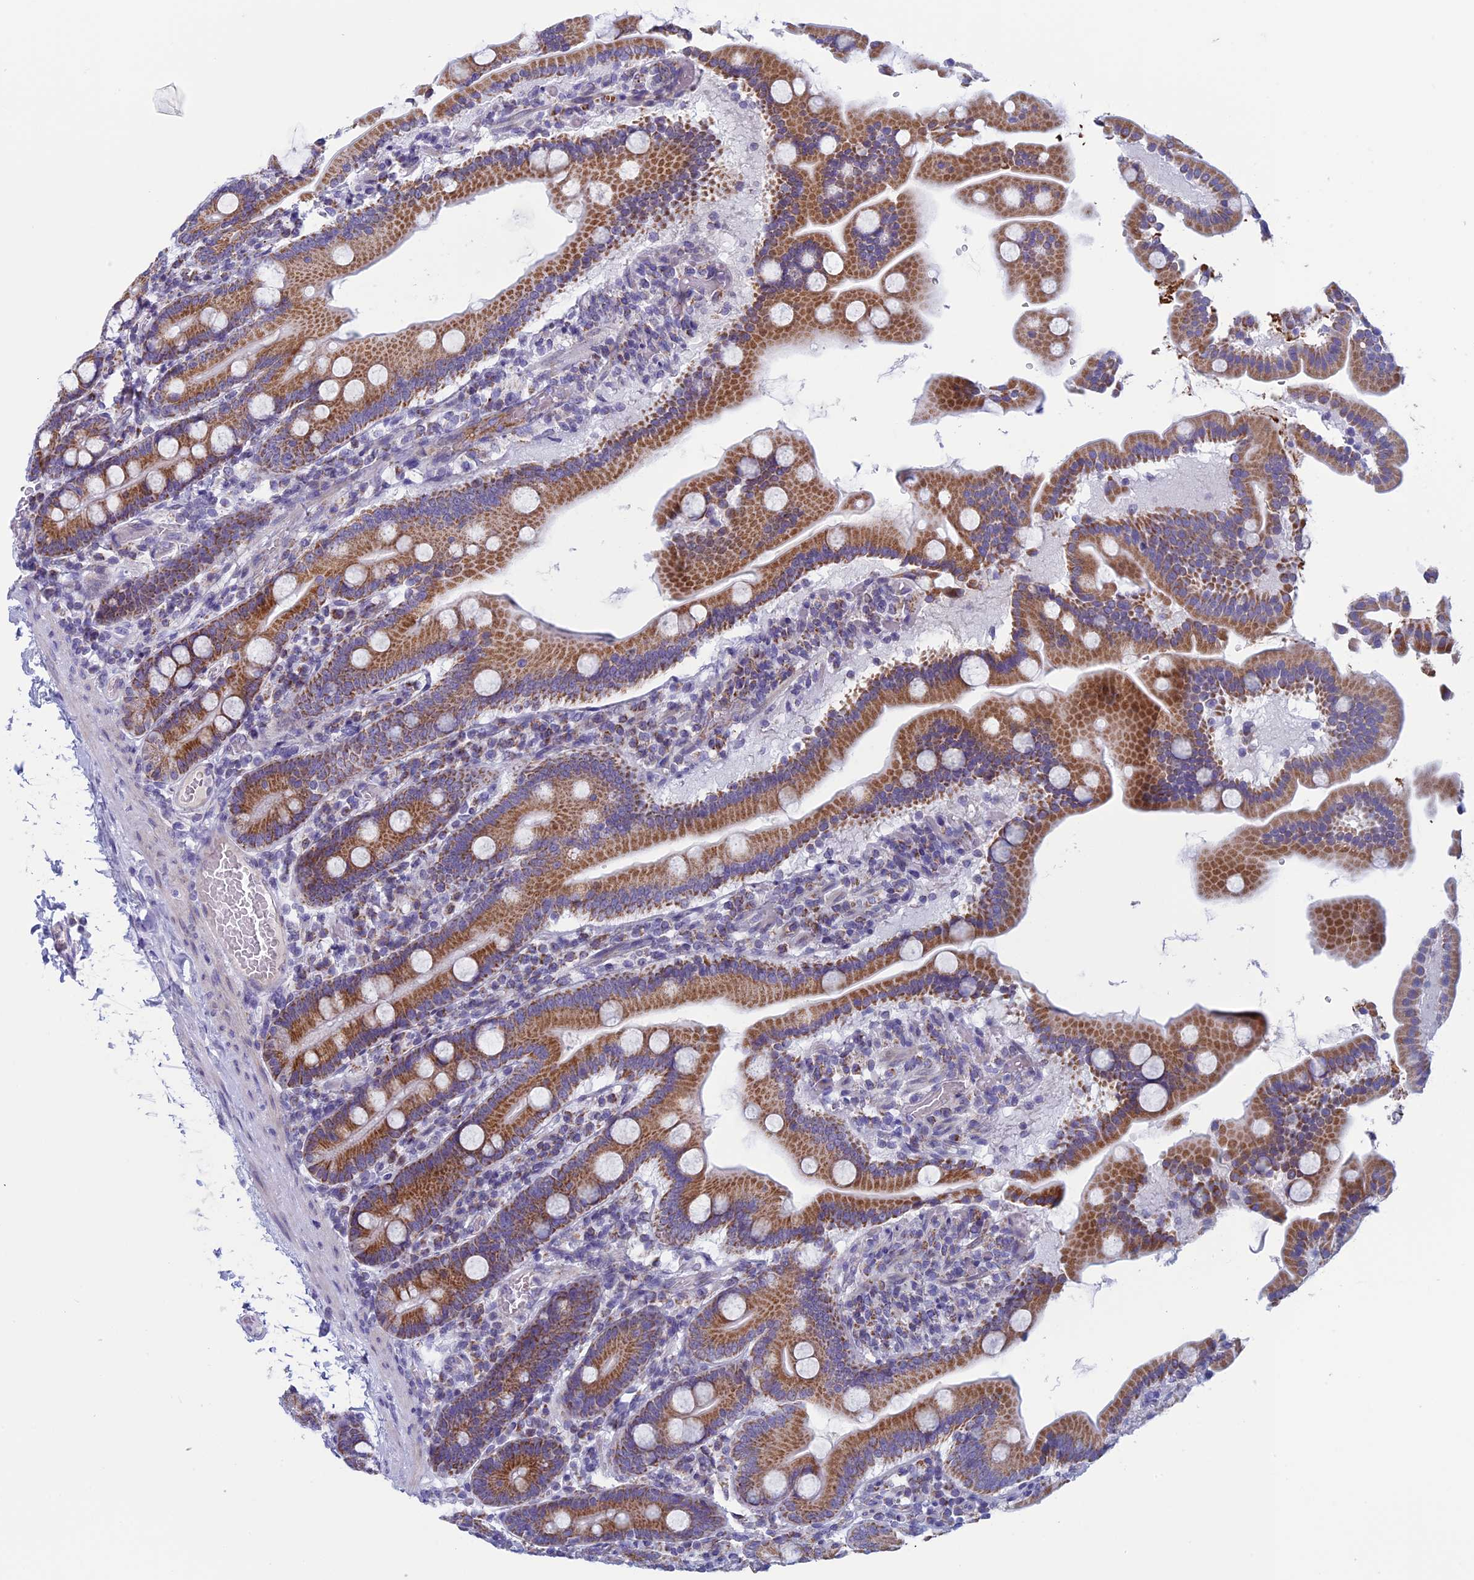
{"staining": {"intensity": "strong", "quantity": ">75%", "location": "cytoplasmic/membranous"}, "tissue": "duodenum", "cell_type": "Glandular cells", "image_type": "normal", "snomed": [{"axis": "morphology", "description": "Normal tissue, NOS"}, {"axis": "topography", "description": "Duodenum"}], "caption": "Duodenum was stained to show a protein in brown. There is high levels of strong cytoplasmic/membranous staining in about >75% of glandular cells.", "gene": "NDUFB9", "patient": {"sex": "male", "age": 55}}